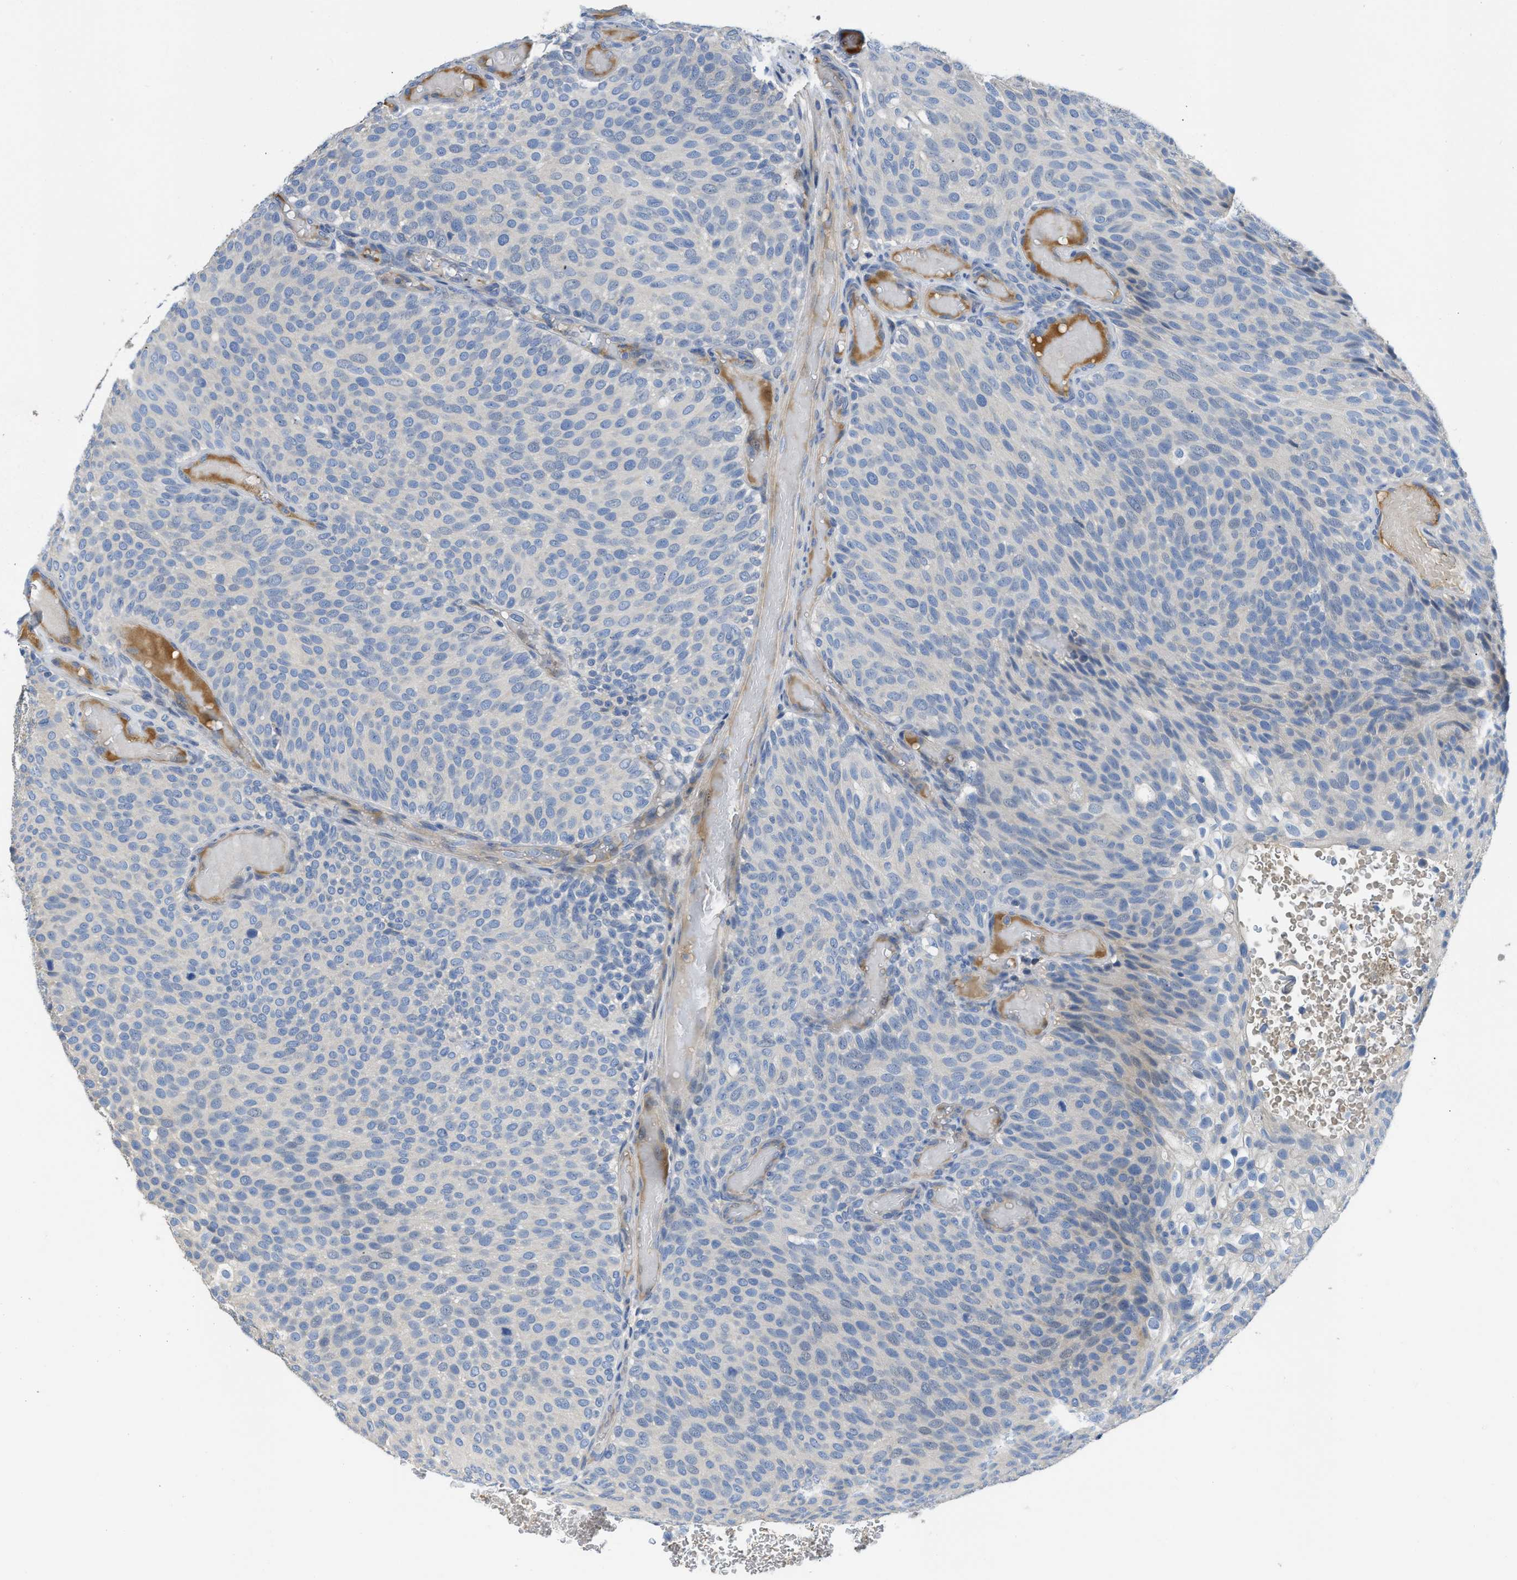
{"staining": {"intensity": "negative", "quantity": "none", "location": "none"}, "tissue": "urothelial cancer", "cell_type": "Tumor cells", "image_type": "cancer", "snomed": [{"axis": "morphology", "description": "Urothelial carcinoma, Low grade"}, {"axis": "topography", "description": "Urinary bladder"}], "caption": "Immunohistochemical staining of urothelial carcinoma (low-grade) reveals no significant staining in tumor cells.", "gene": "C1S", "patient": {"sex": "male", "age": 78}}